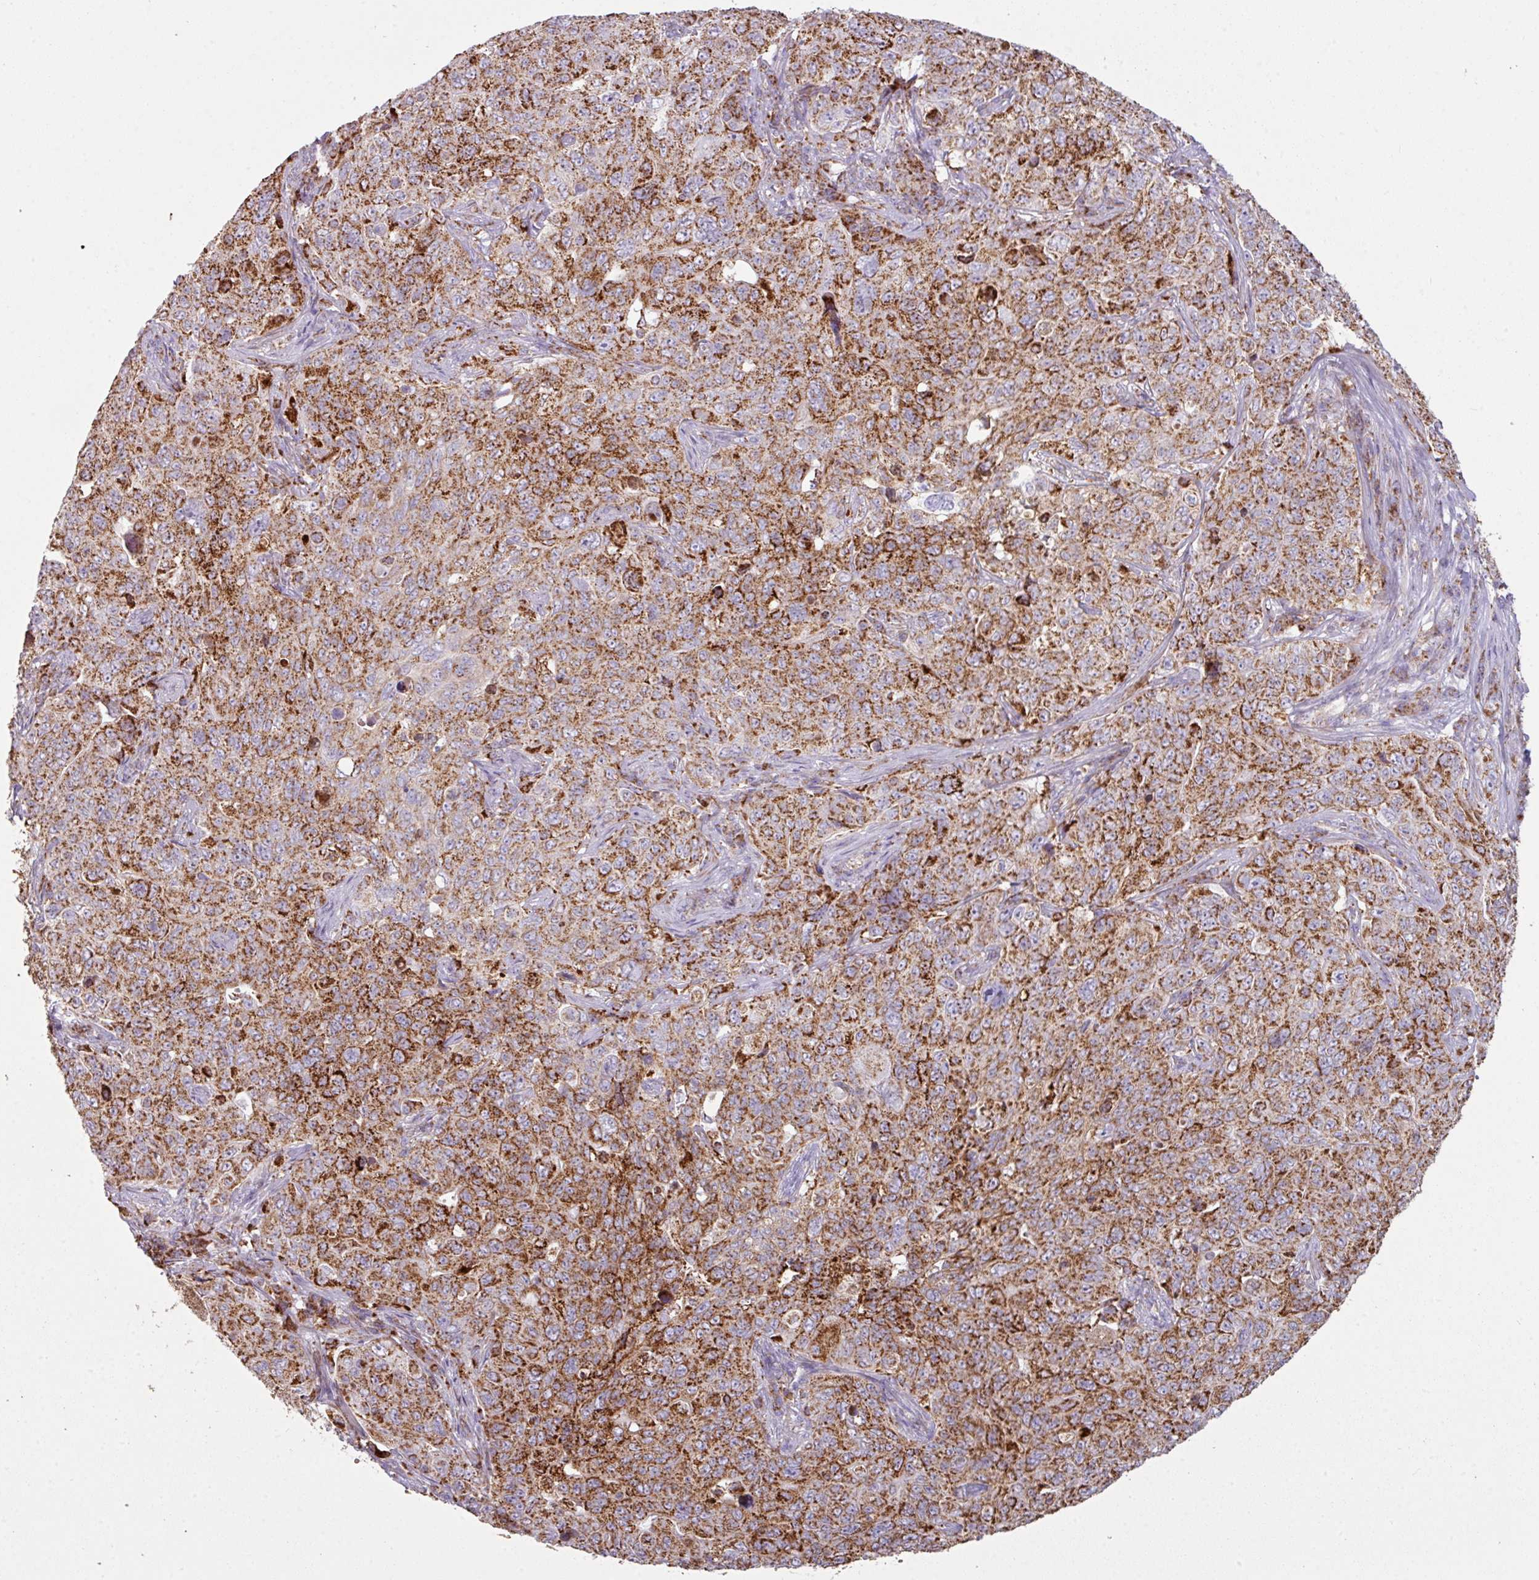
{"staining": {"intensity": "strong", "quantity": ">75%", "location": "cytoplasmic/membranous"}, "tissue": "pancreatic cancer", "cell_type": "Tumor cells", "image_type": "cancer", "snomed": [{"axis": "morphology", "description": "Adenocarcinoma, NOS"}, {"axis": "topography", "description": "Pancreas"}], "caption": "Immunohistochemistry (IHC) histopathology image of neoplastic tissue: human adenocarcinoma (pancreatic) stained using IHC exhibits high levels of strong protein expression localized specifically in the cytoplasmic/membranous of tumor cells, appearing as a cytoplasmic/membranous brown color.", "gene": "SQOR", "patient": {"sex": "male", "age": 68}}